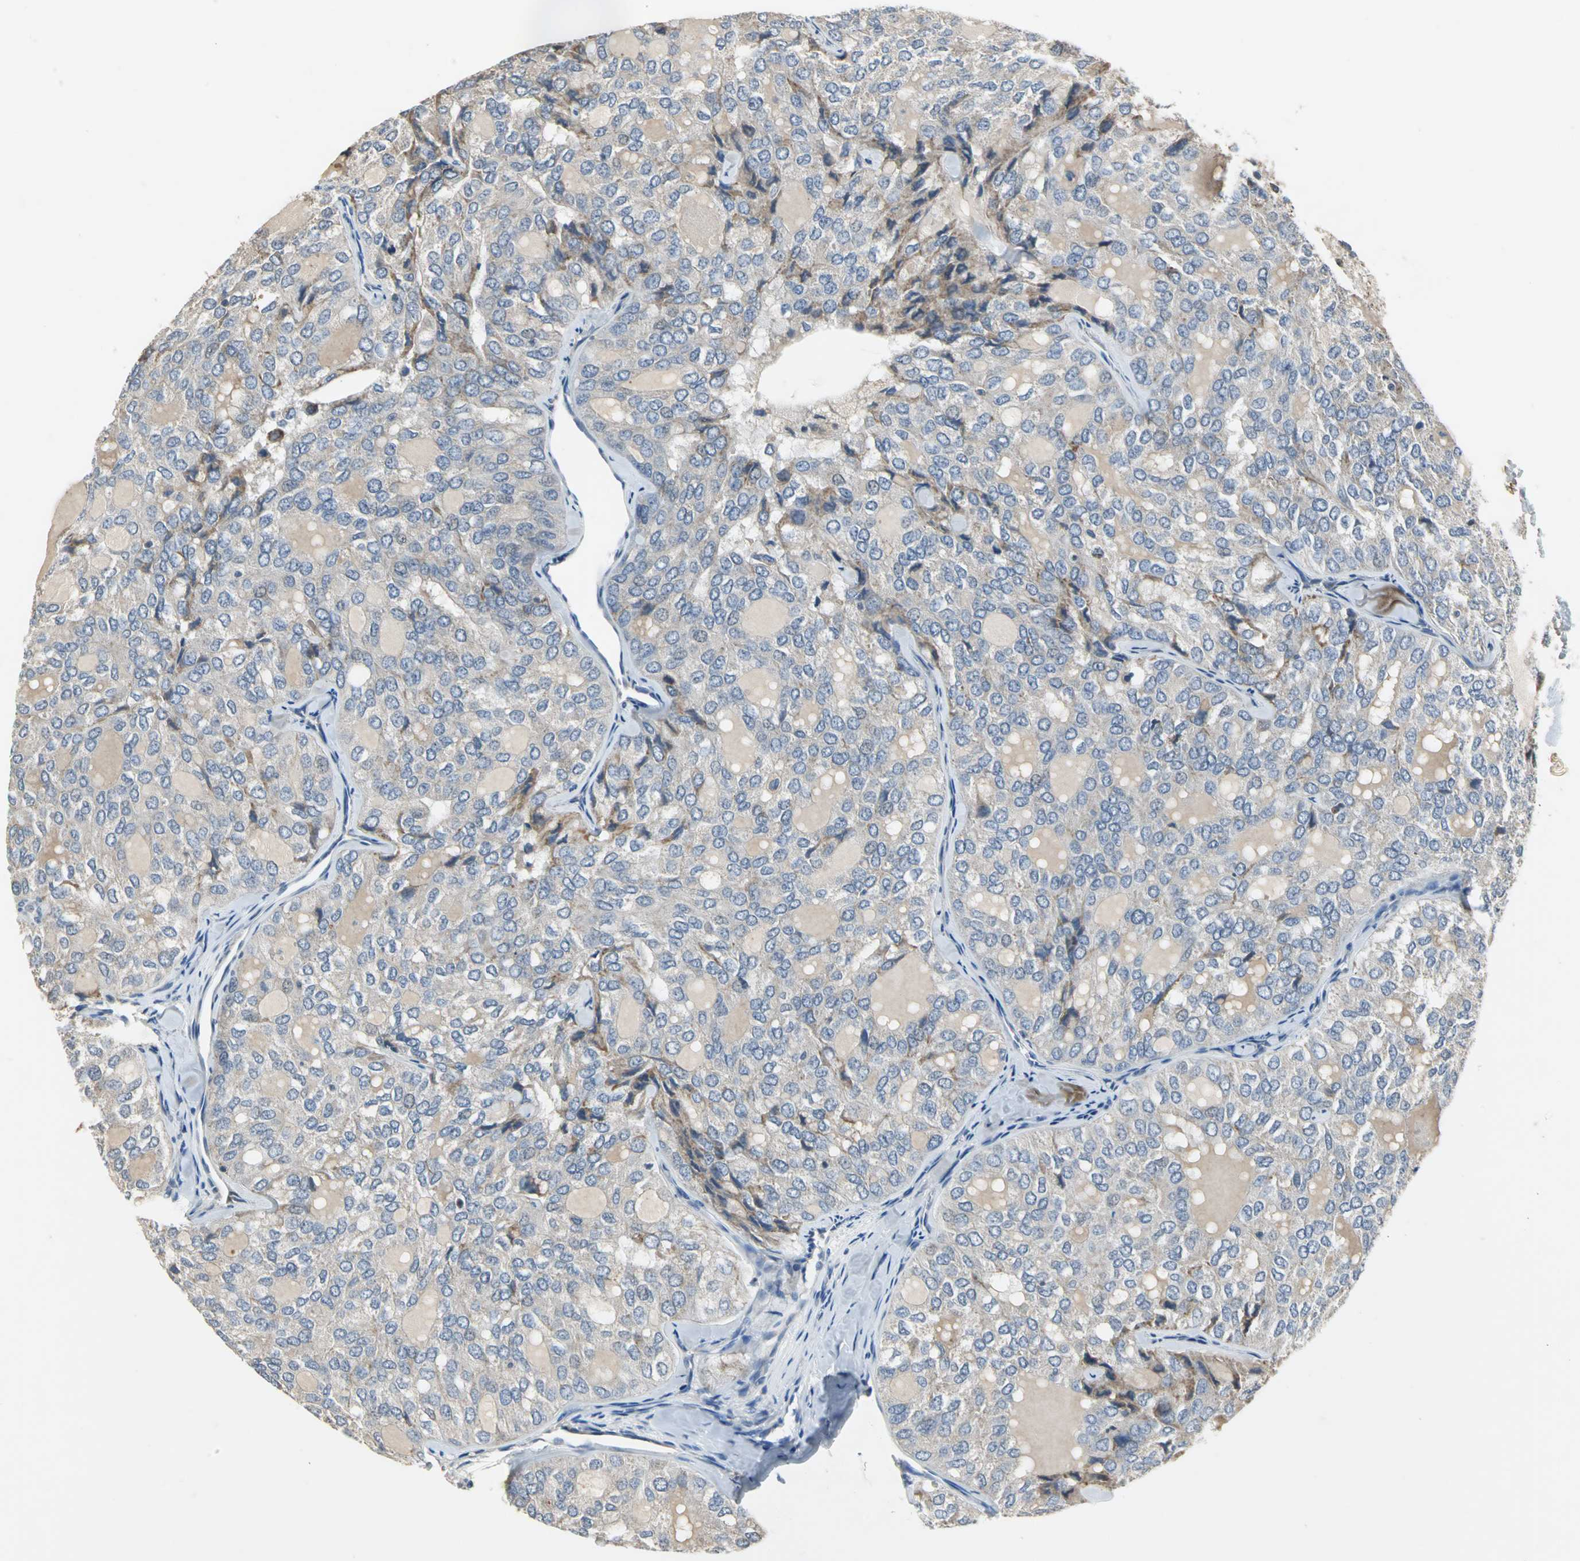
{"staining": {"intensity": "weak", "quantity": "25%-75%", "location": "cytoplasmic/membranous"}, "tissue": "thyroid cancer", "cell_type": "Tumor cells", "image_type": "cancer", "snomed": [{"axis": "morphology", "description": "Follicular adenoma carcinoma, NOS"}, {"axis": "topography", "description": "Thyroid gland"}], "caption": "An image showing weak cytoplasmic/membranous expression in about 25%-75% of tumor cells in thyroid cancer, as visualized by brown immunohistochemical staining.", "gene": "JADE3", "patient": {"sex": "male", "age": 75}}